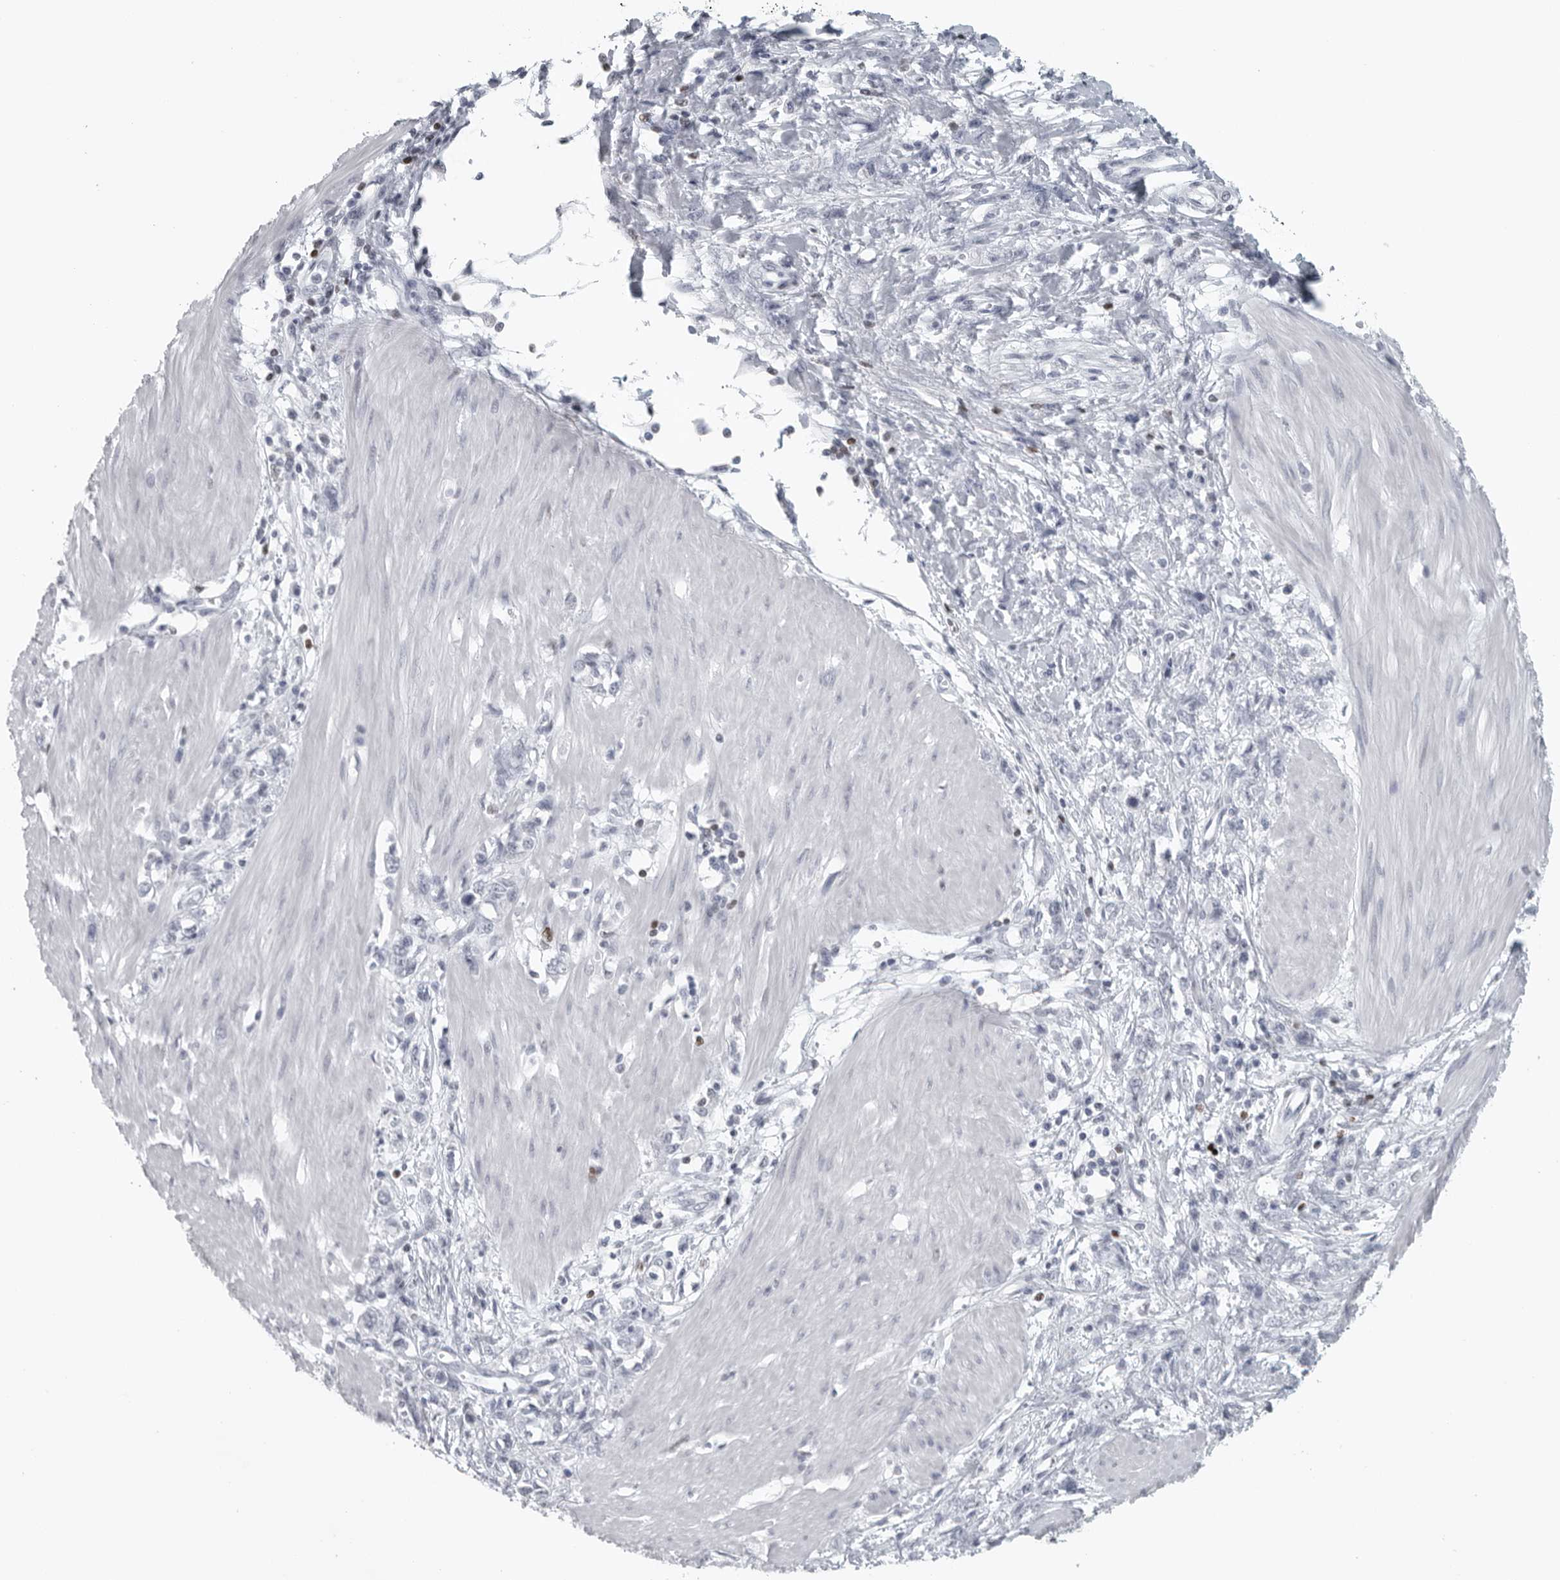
{"staining": {"intensity": "negative", "quantity": "none", "location": "none"}, "tissue": "stomach cancer", "cell_type": "Tumor cells", "image_type": "cancer", "snomed": [{"axis": "morphology", "description": "Adenocarcinoma, NOS"}, {"axis": "topography", "description": "Stomach"}], "caption": "Photomicrograph shows no significant protein expression in tumor cells of stomach adenocarcinoma.", "gene": "SATB2", "patient": {"sex": "female", "age": 76}}